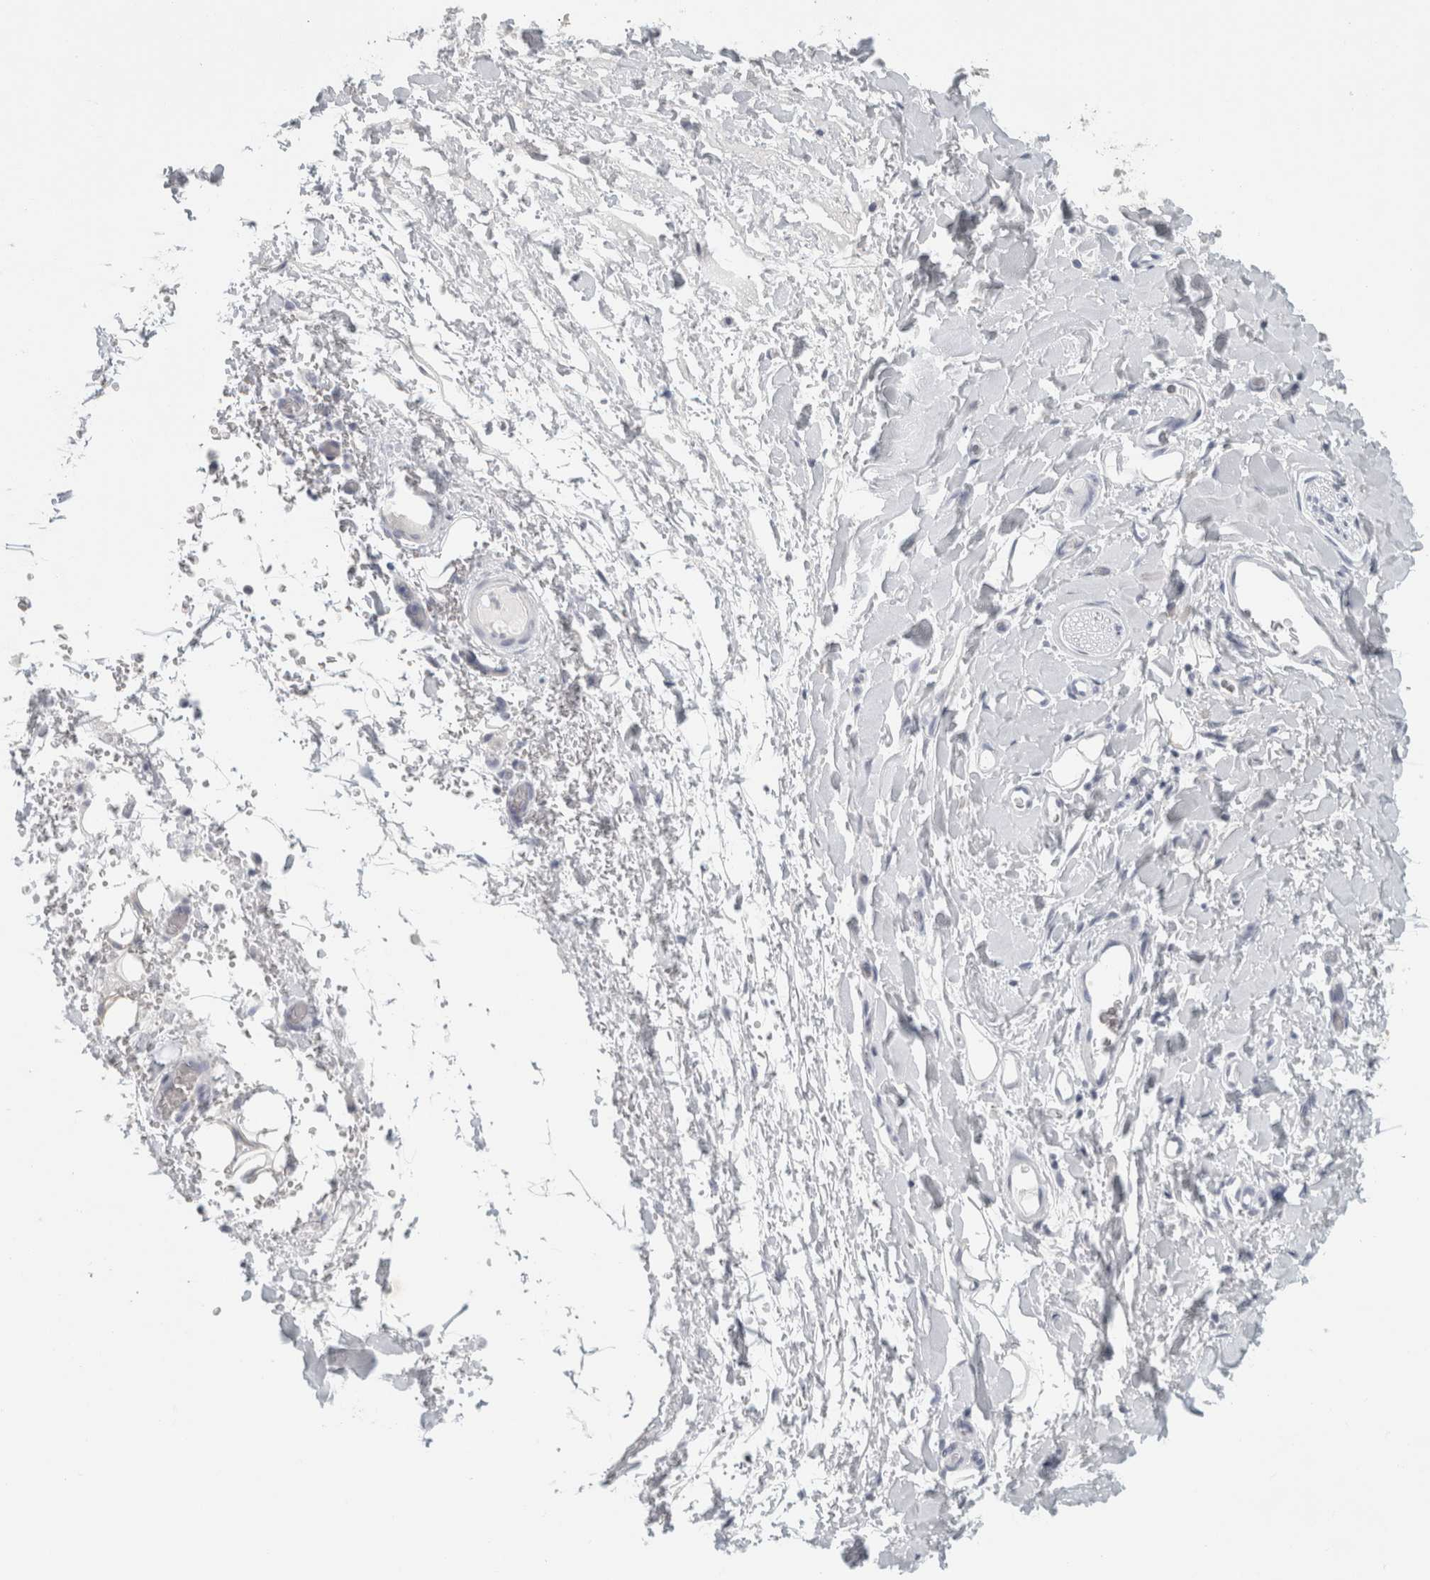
{"staining": {"intensity": "negative", "quantity": "none", "location": "none"}, "tissue": "adipose tissue", "cell_type": "Adipocytes", "image_type": "normal", "snomed": [{"axis": "morphology", "description": "Normal tissue, NOS"}, {"axis": "morphology", "description": "Adenocarcinoma, NOS"}, {"axis": "topography", "description": "Esophagus"}], "caption": "Immunohistochemical staining of normal adipose tissue displays no significant positivity in adipocytes. The staining was performed using DAB to visualize the protein expression in brown, while the nuclei were stained in blue with hematoxylin (Magnification: 20x).", "gene": "SLC28A3", "patient": {"sex": "male", "age": 62}}